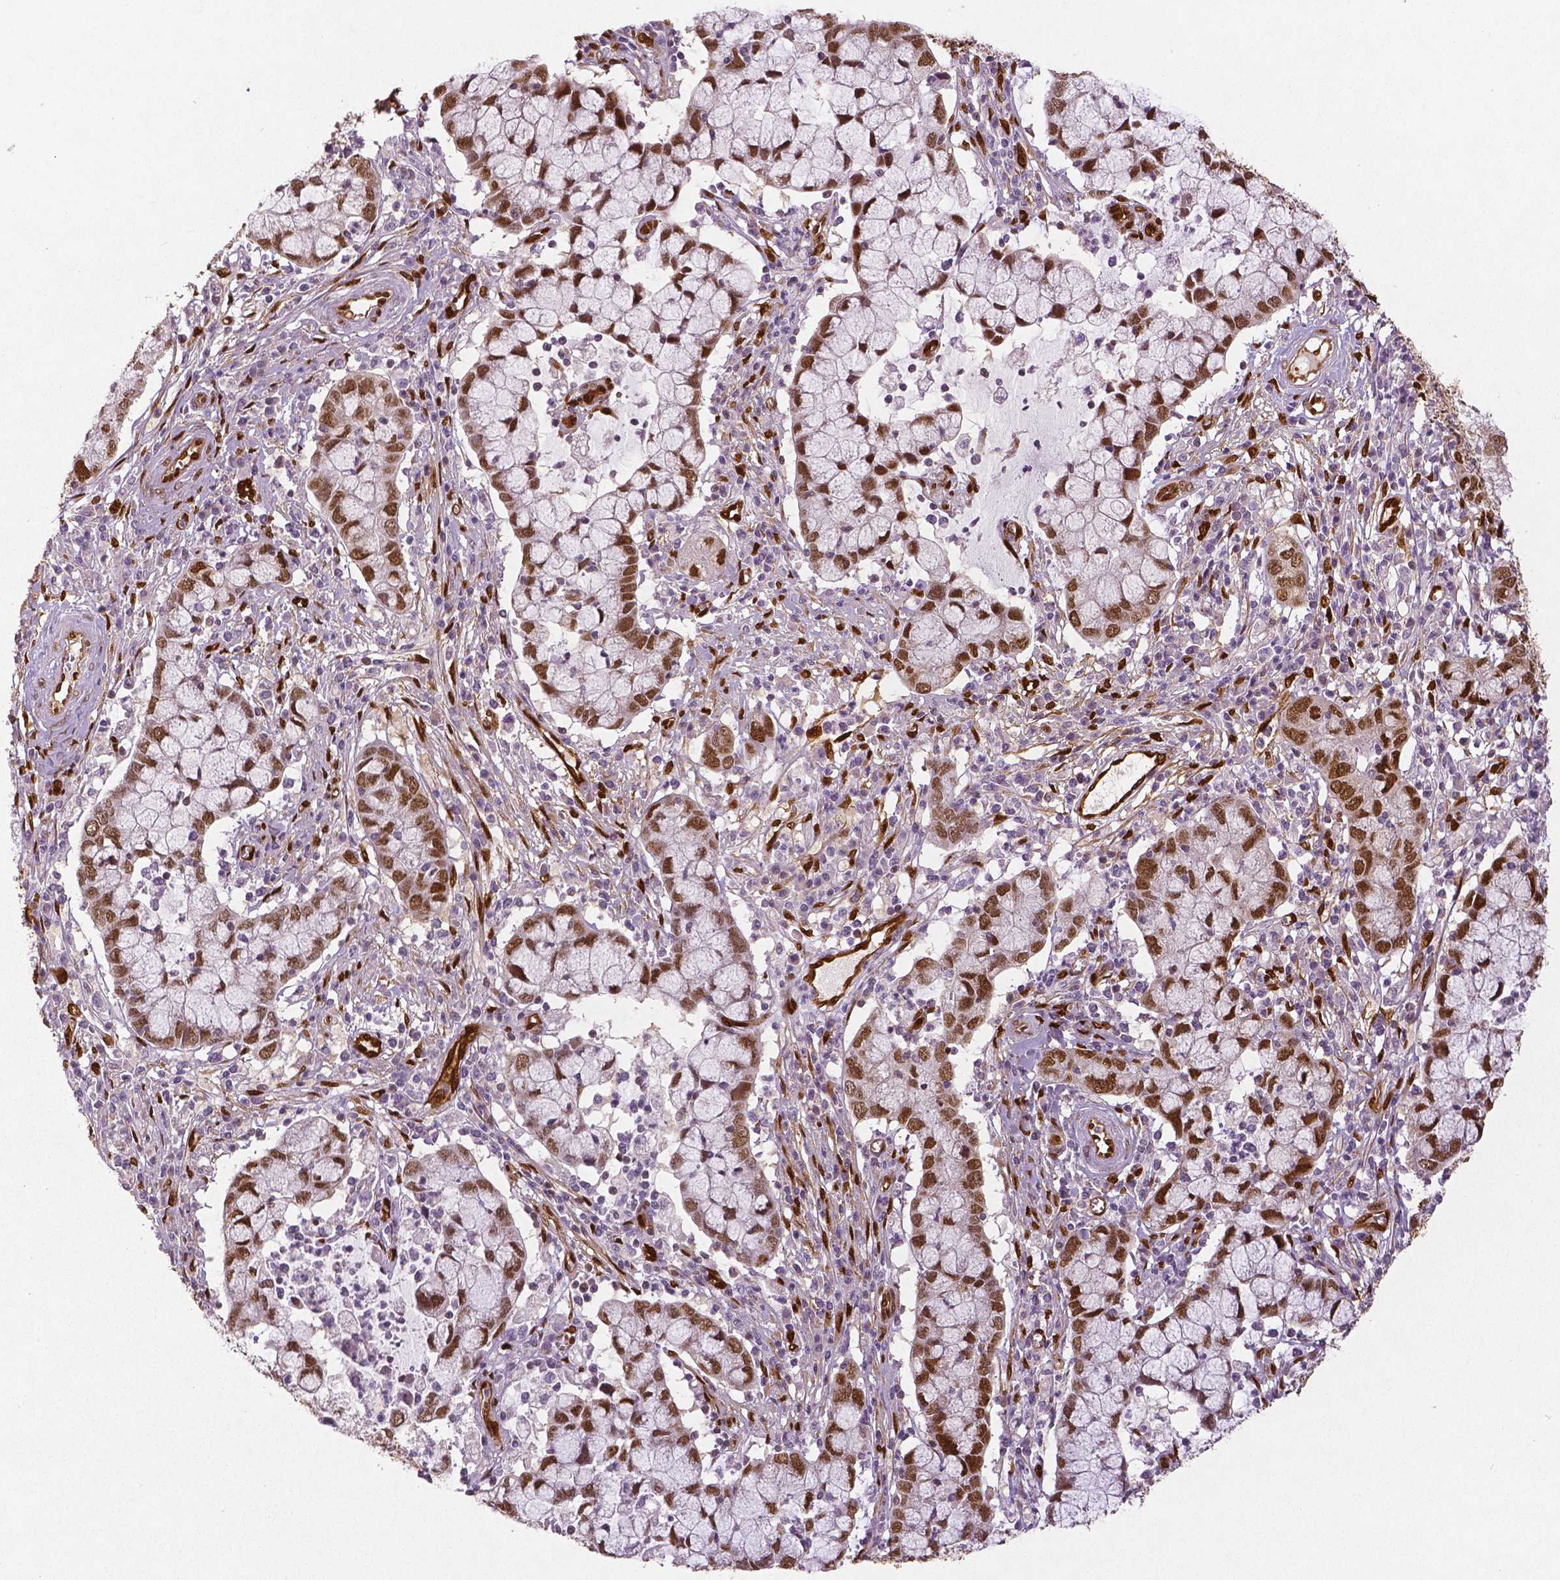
{"staining": {"intensity": "moderate", "quantity": ">75%", "location": "cytoplasmic/membranous,nuclear"}, "tissue": "cervical cancer", "cell_type": "Tumor cells", "image_type": "cancer", "snomed": [{"axis": "morphology", "description": "Adenocarcinoma, NOS"}, {"axis": "topography", "description": "Cervix"}], "caption": "Immunohistochemistry (IHC) micrograph of human cervical cancer stained for a protein (brown), which displays medium levels of moderate cytoplasmic/membranous and nuclear staining in about >75% of tumor cells.", "gene": "WWTR1", "patient": {"sex": "female", "age": 40}}